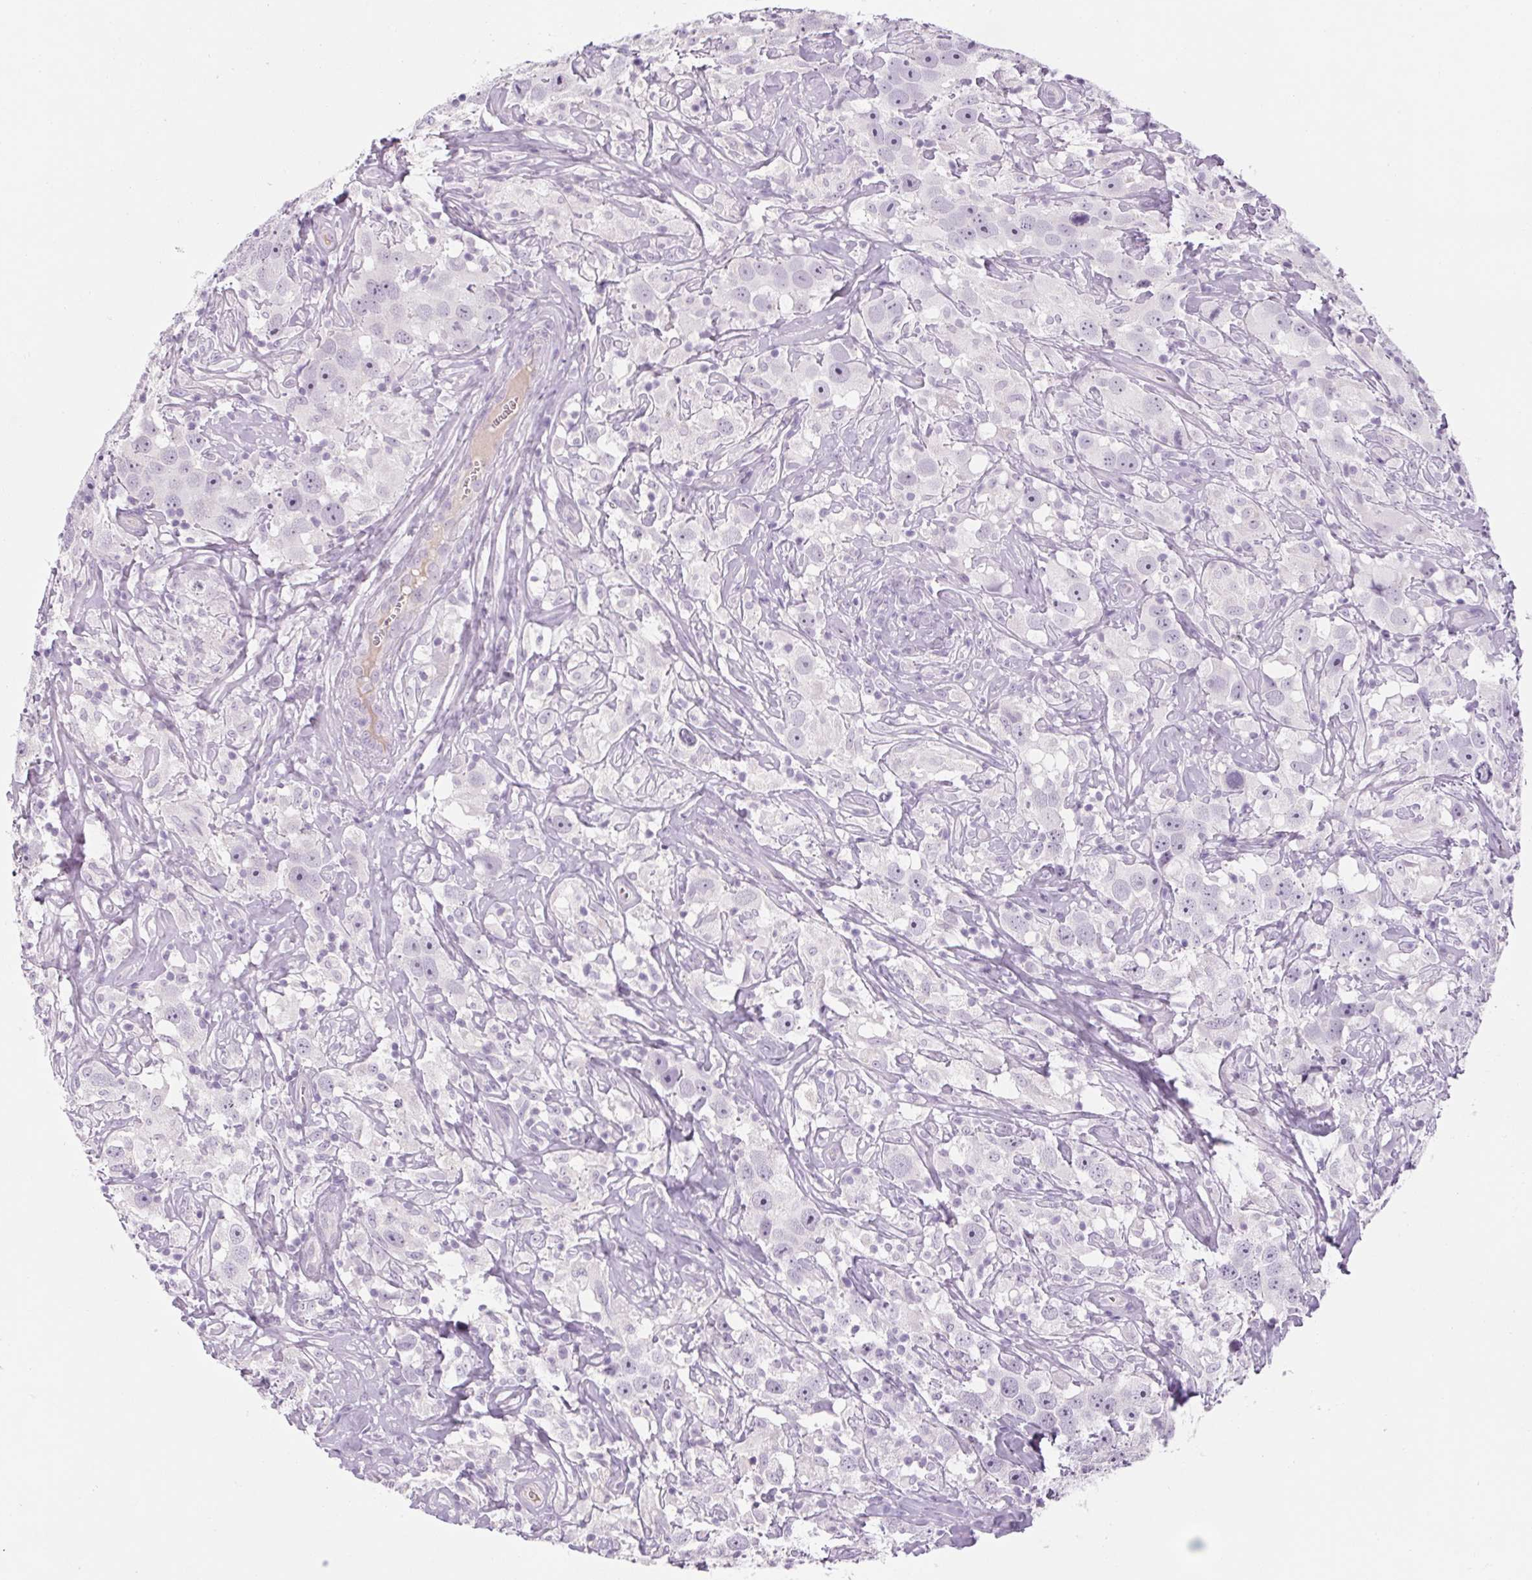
{"staining": {"intensity": "negative", "quantity": "none", "location": "none"}, "tissue": "testis cancer", "cell_type": "Tumor cells", "image_type": "cancer", "snomed": [{"axis": "morphology", "description": "Seminoma, NOS"}, {"axis": "topography", "description": "Testis"}], "caption": "DAB immunohistochemical staining of testis cancer (seminoma) demonstrates no significant expression in tumor cells.", "gene": "RPTN", "patient": {"sex": "male", "age": 49}}